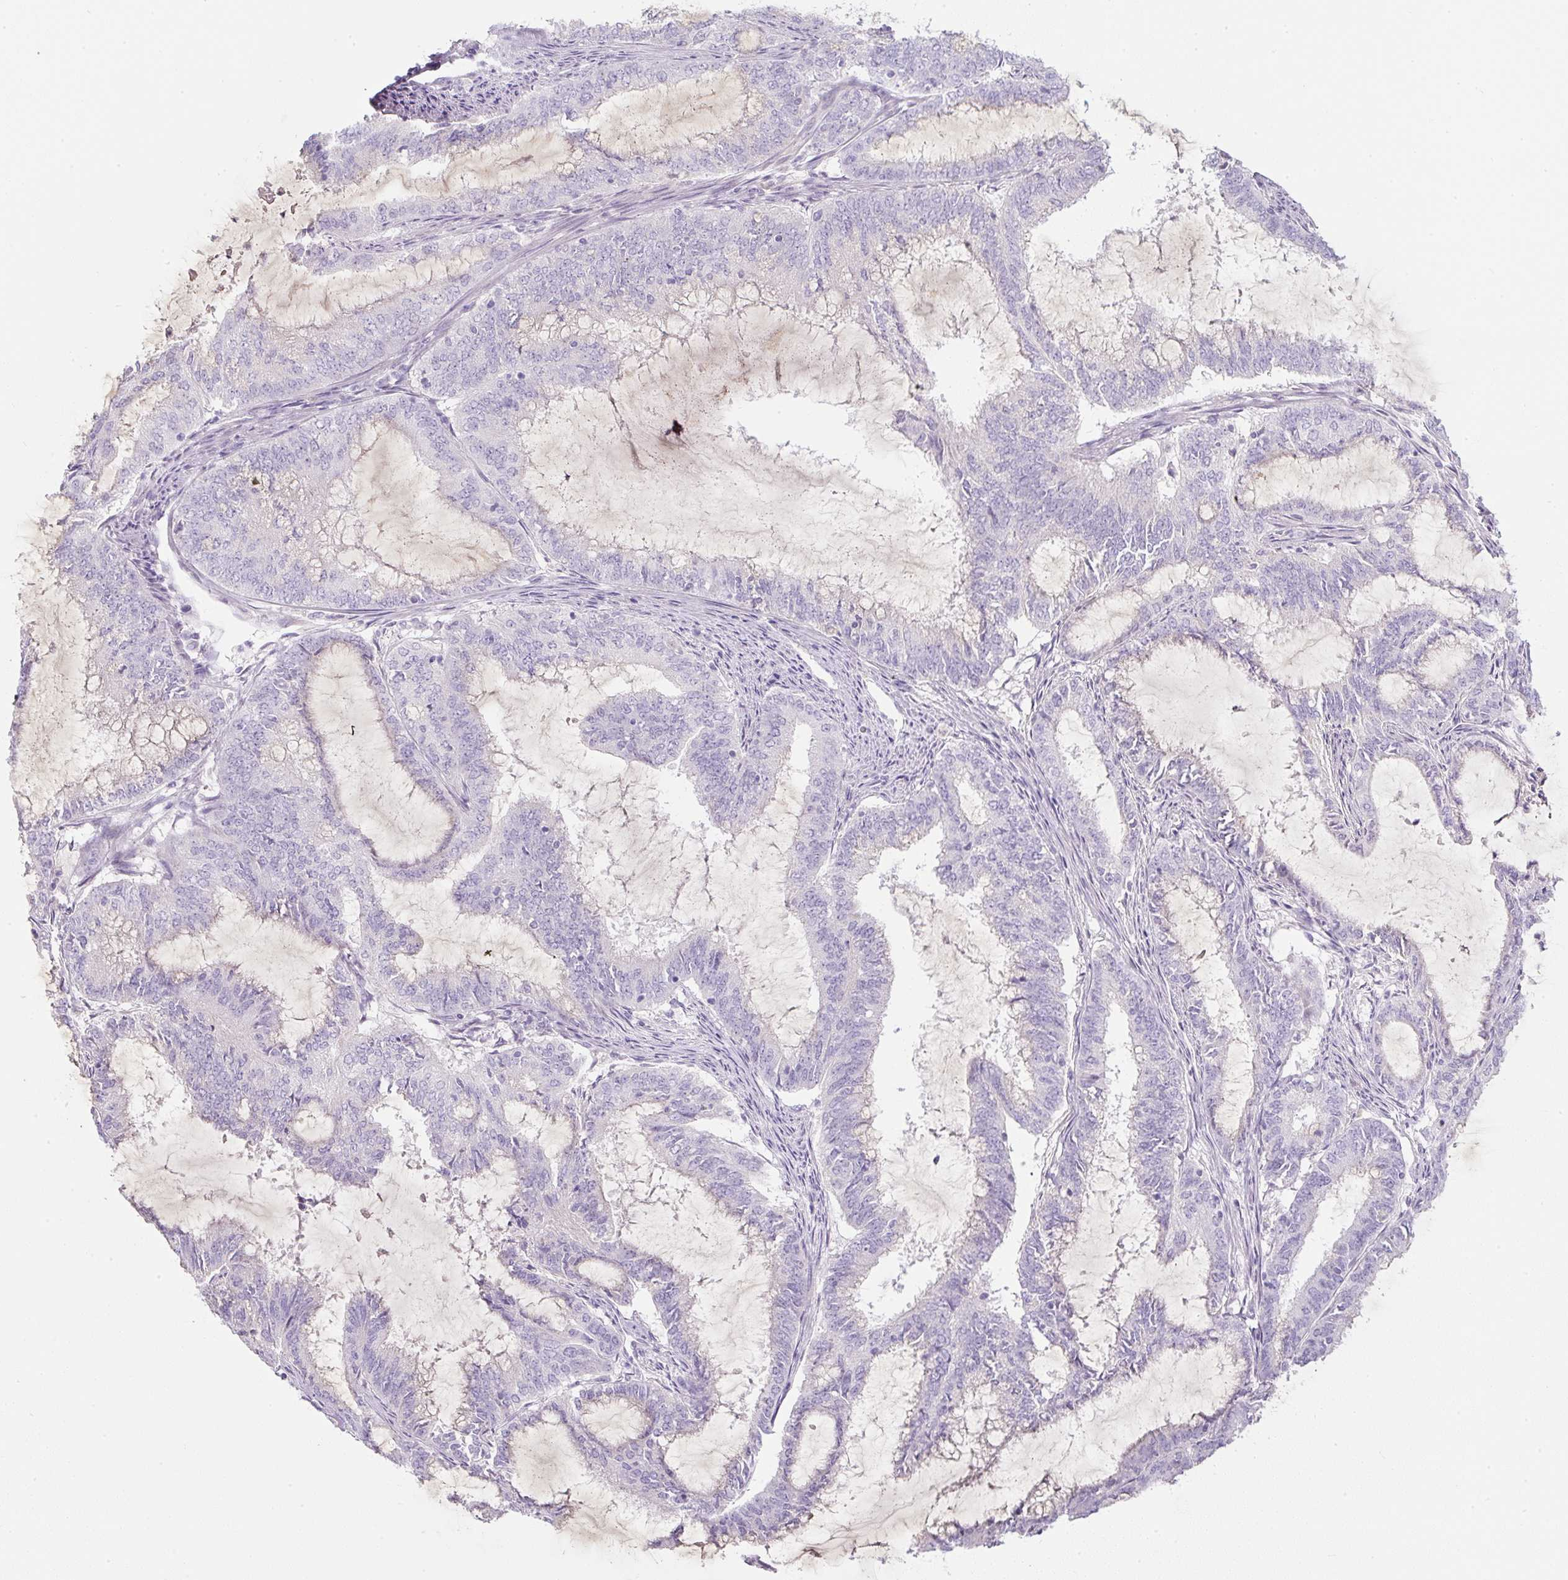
{"staining": {"intensity": "negative", "quantity": "none", "location": "none"}, "tissue": "endometrial cancer", "cell_type": "Tumor cells", "image_type": "cancer", "snomed": [{"axis": "morphology", "description": "Adenocarcinoma, NOS"}, {"axis": "topography", "description": "Endometrium"}], "caption": "Tumor cells show no significant expression in endometrial cancer.", "gene": "FGFBP3", "patient": {"sex": "female", "age": 51}}